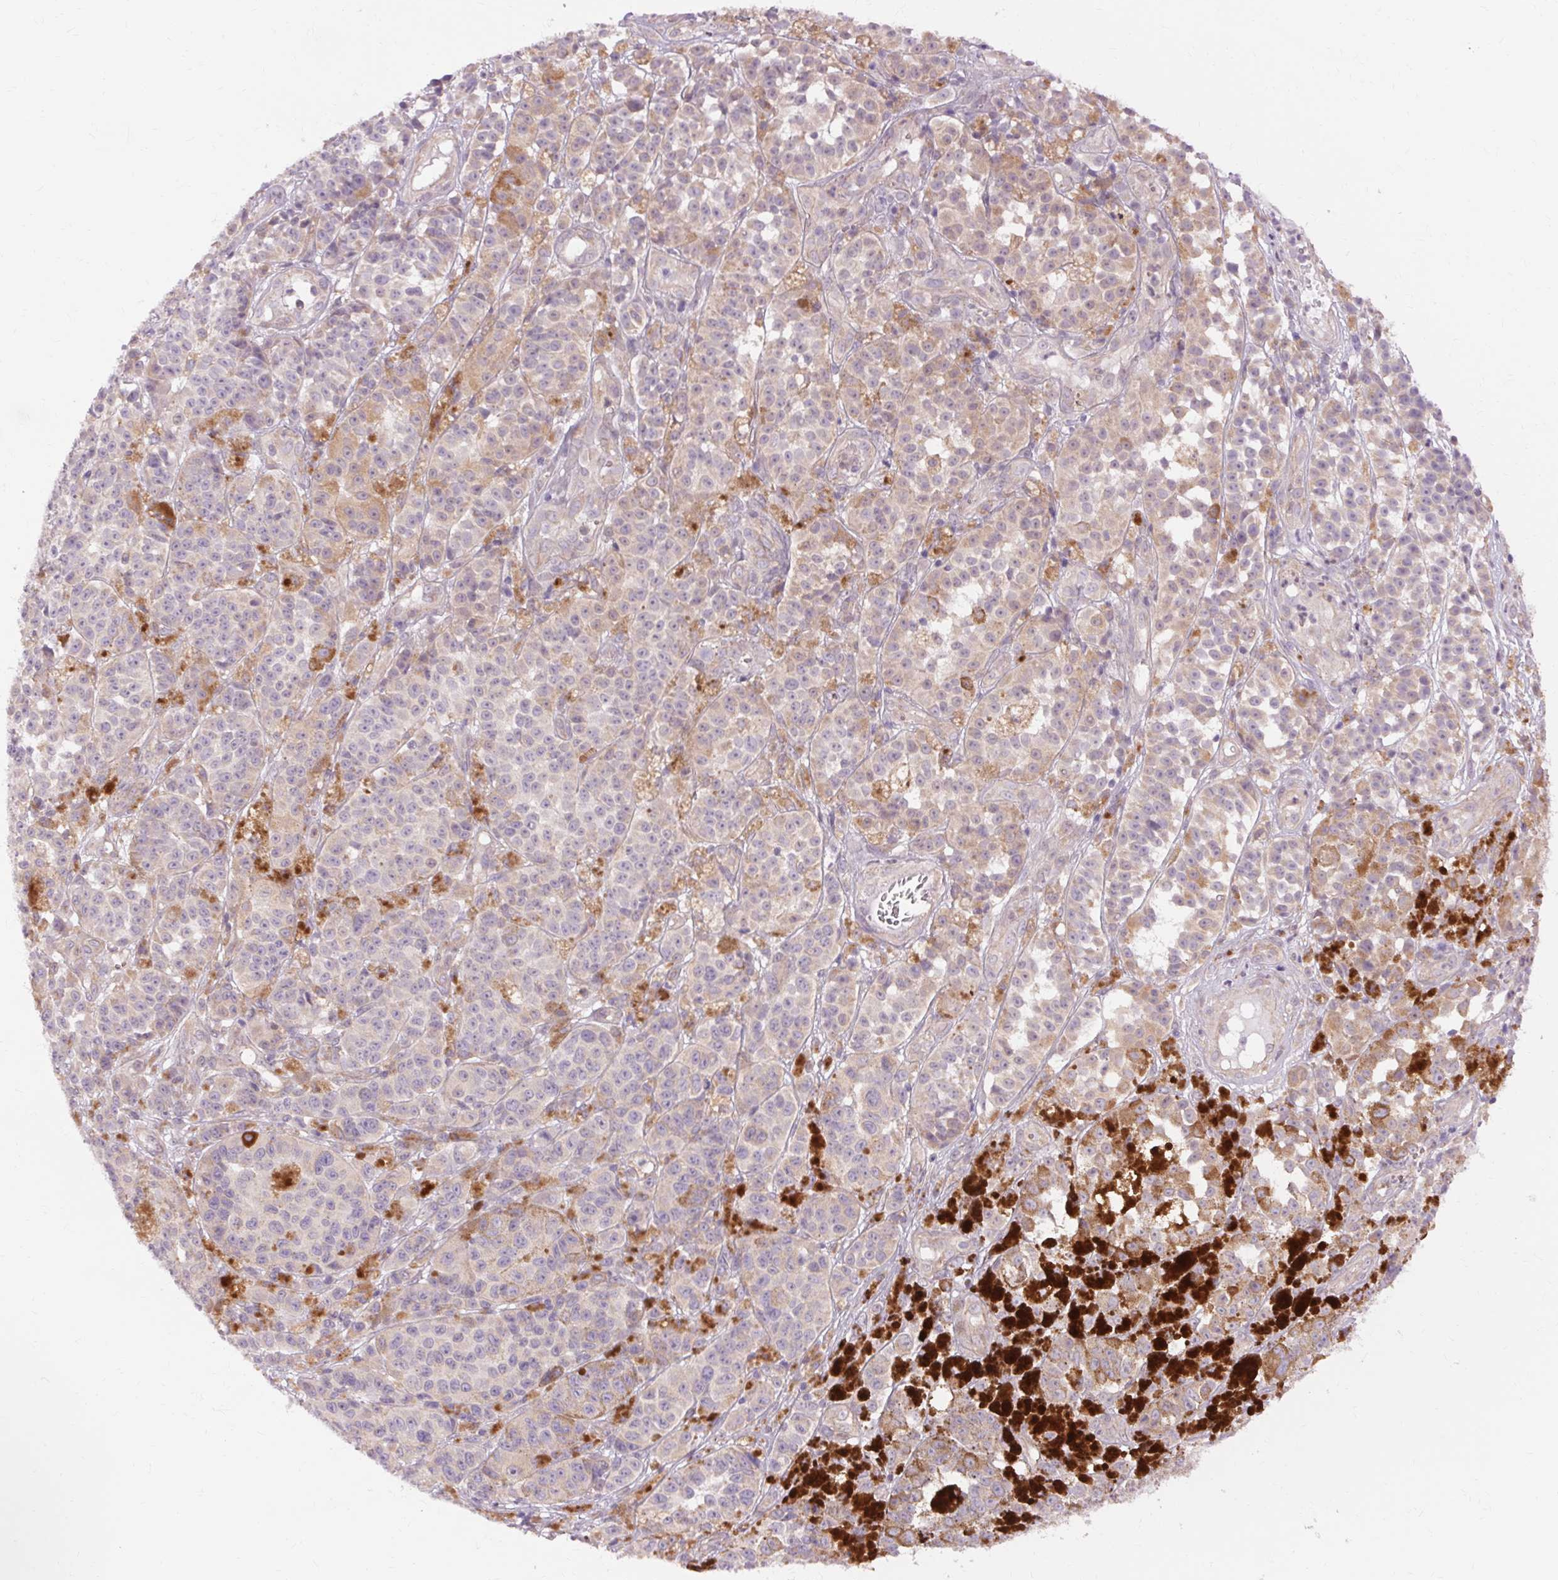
{"staining": {"intensity": "weak", "quantity": "25%-75%", "location": "cytoplasmic/membranous"}, "tissue": "melanoma", "cell_type": "Tumor cells", "image_type": "cancer", "snomed": [{"axis": "morphology", "description": "Malignant melanoma, NOS"}, {"axis": "topography", "description": "Skin"}], "caption": "Immunohistochemistry (IHC) of human melanoma displays low levels of weak cytoplasmic/membranous positivity in approximately 25%-75% of tumor cells.", "gene": "TM6SF1", "patient": {"sex": "female", "age": 58}}